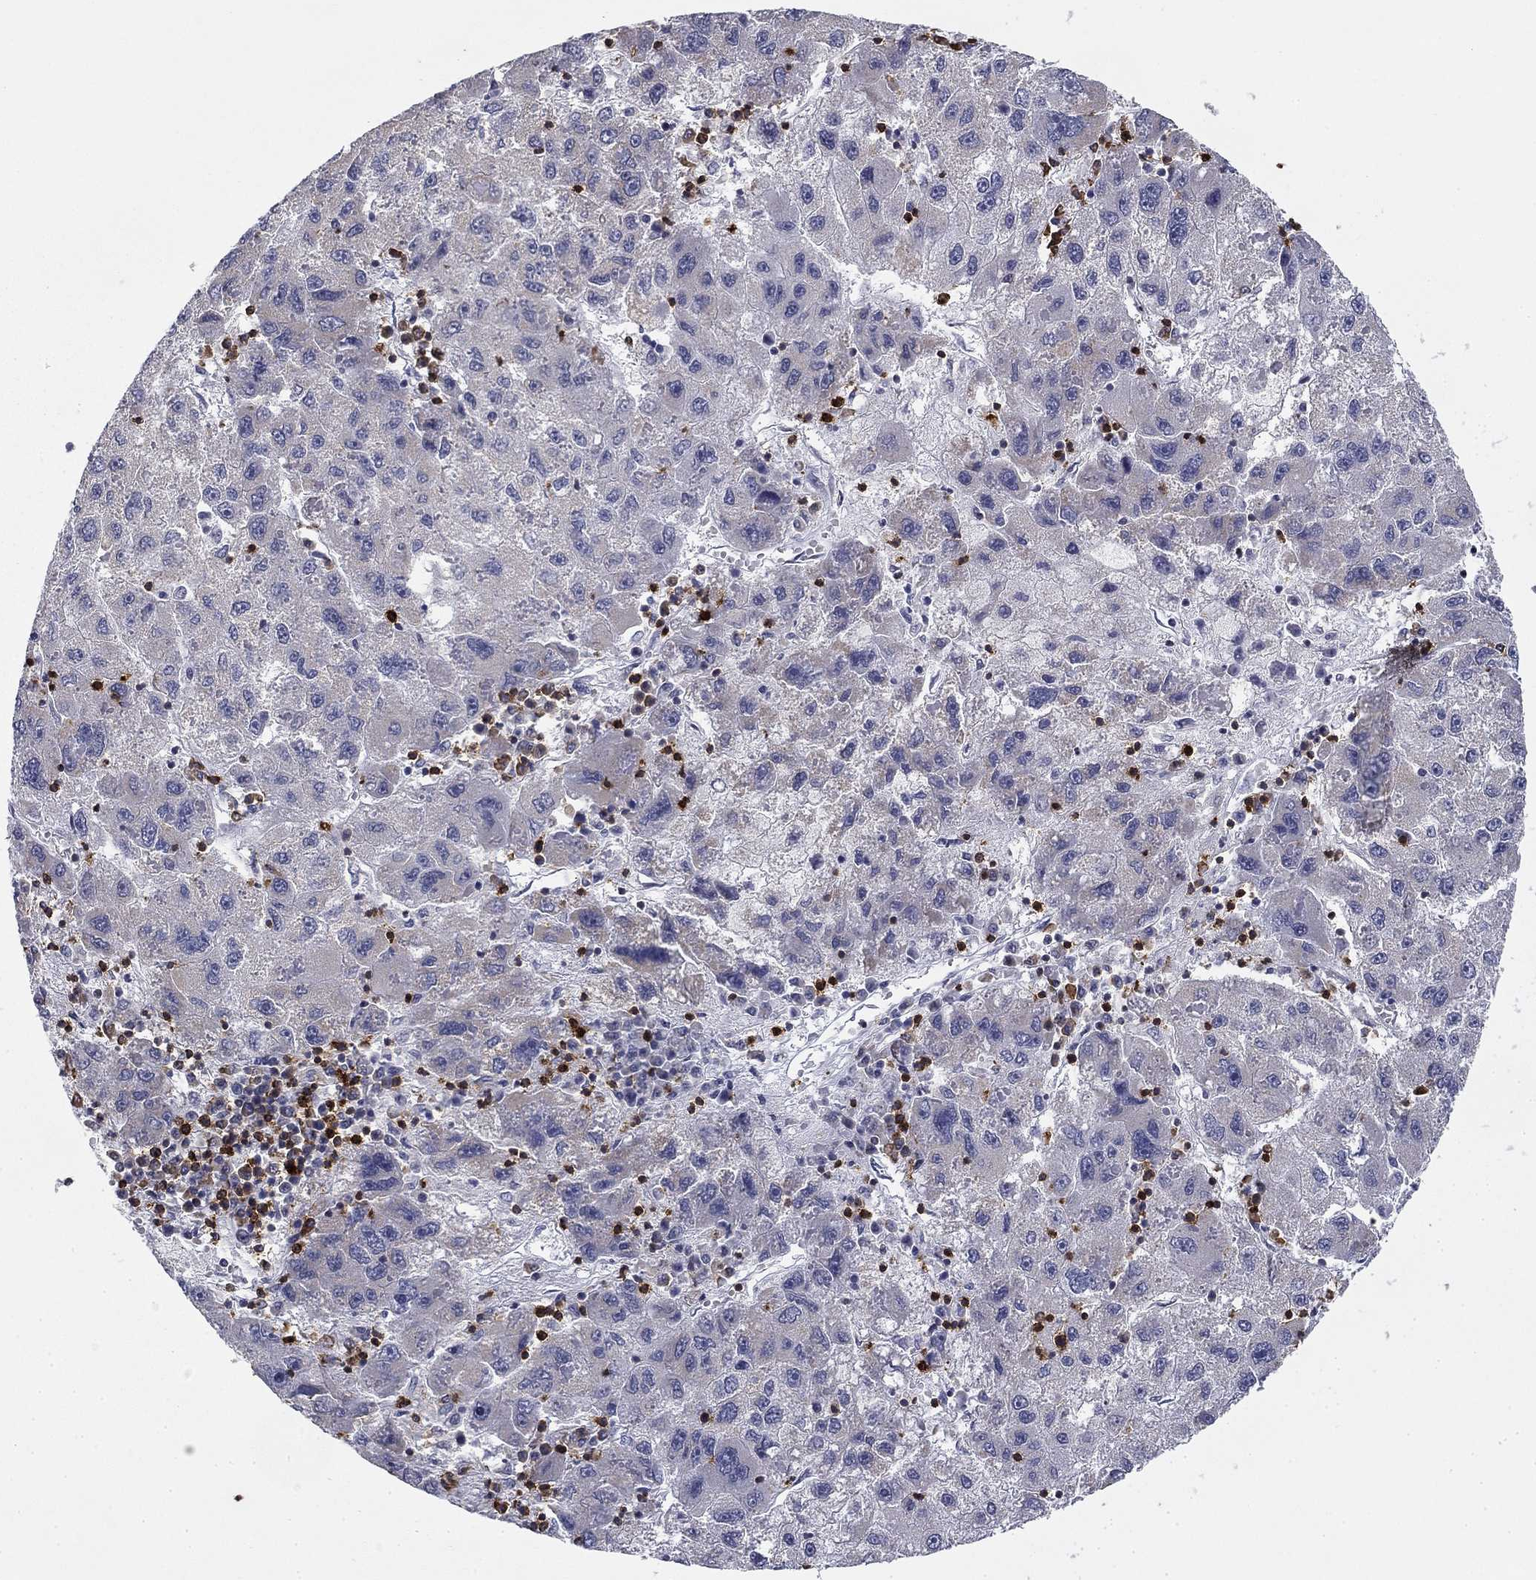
{"staining": {"intensity": "negative", "quantity": "none", "location": "none"}, "tissue": "liver cancer", "cell_type": "Tumor cells", "image_type": "cancer", "snomed": [{"axis": "morphology", "description": "Carcinoma, Hepatocellular, NOS"}, {"axis": "topography", "description": "Liver"}], "caption": "A high-resolution histopathology image shows immunohistochemistry staining of liver cancer (hepatocellular carcinoma), which shows no significant positivity in tumor cells.", "gene": "TRAT1", "patient": {"sex": "male", "age": 75}}